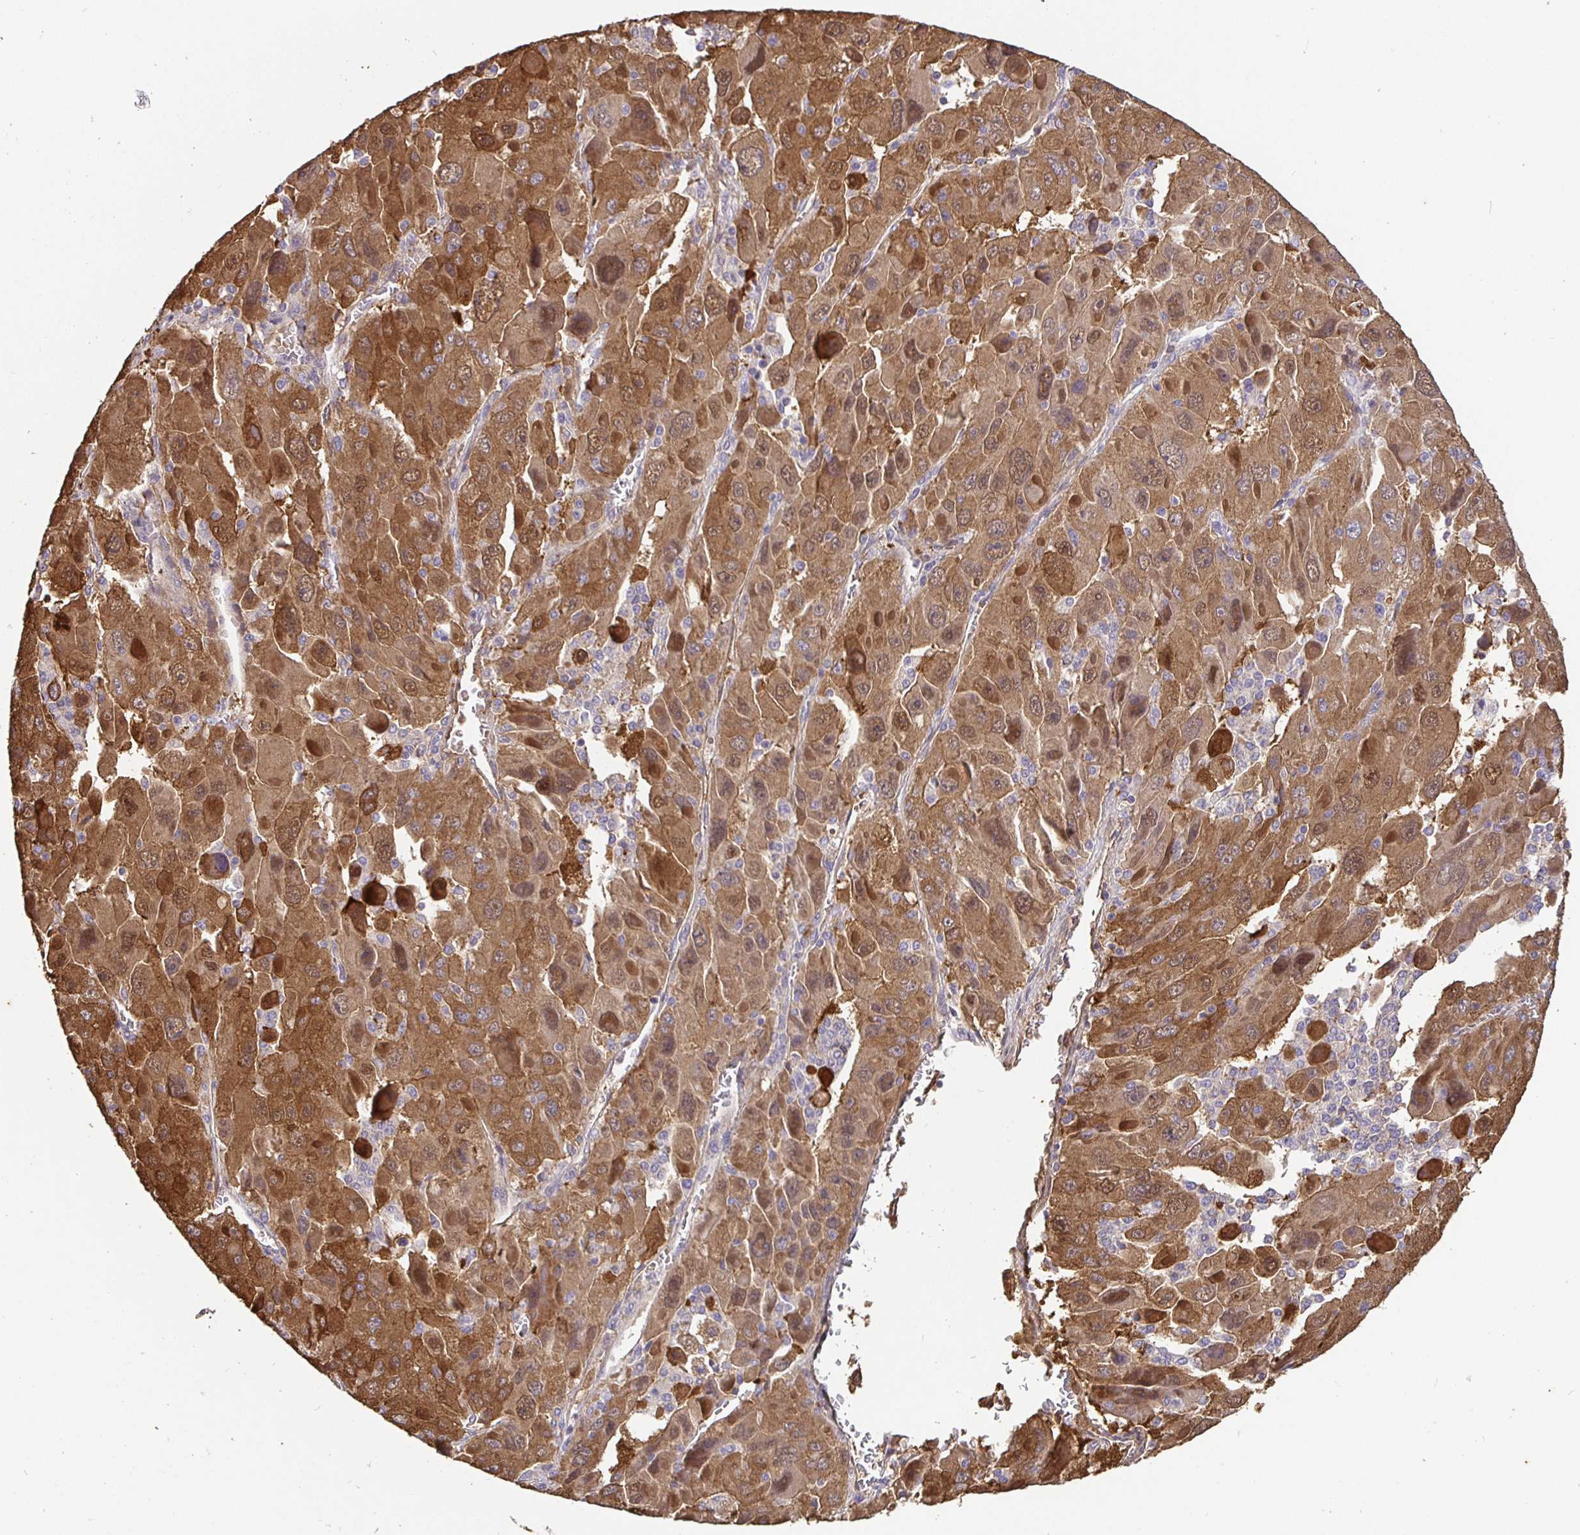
{"staining": {"intensity": "moderate", "quantity": ">75%", "location": "cytoplasmic/membranous,nuclear"}, "tissue": "liver cancer", "cell_type": "Tumor cells", "image_type": "cancer", "snomed": [{"axis": "morphology", "description": "Carcinoma, Hepatocellular, NOS"}, {"axis": "topography", "description": "Liver"}], "caption": "Liver hepatocellular carcinoma stained with a protein marker exhibits moderate staining in tumor cells.", "gene": "SHISA4", "patient": {"sex": "female", "age": 41}}